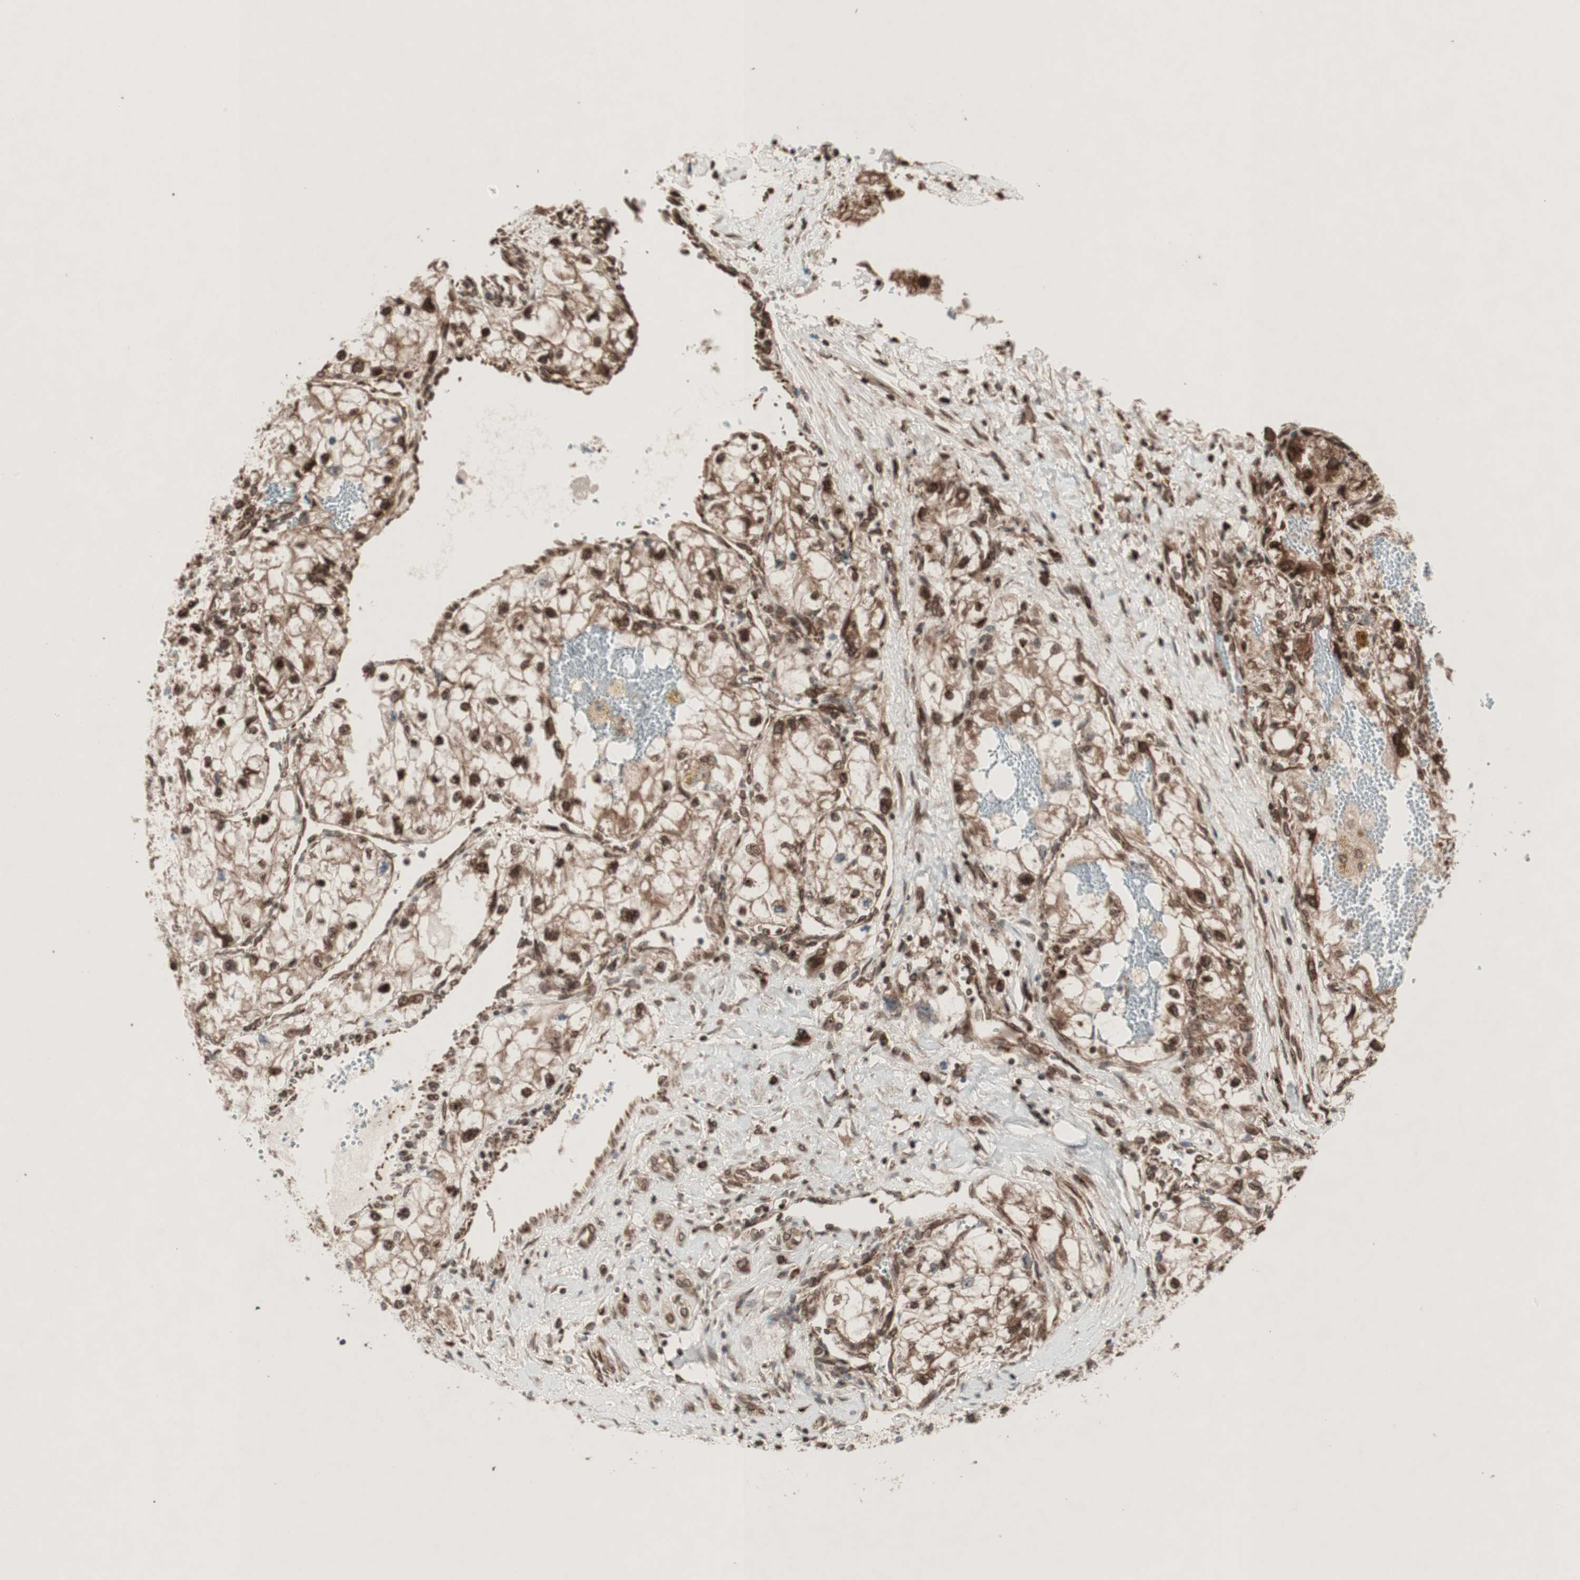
{"staining": {"intensity": "strong", "quantity": ">75%", "location": "cytoplasmic/membranous,nuclear"}, "tissue": "renal cancer", "cell_type": "Tumor cells", "image_type": "cancer", "snomed": [{"axis": "morphology", "description": "Adenocarcinoma, NOS"}, {"axis": "topography", "description": "Kidney"}], "caption": "The immunohistochemical stain labels strong cytoplasmic/membranous and nuclear positivity in tumor cells of renal adenocarcinoma tissue.", "gene": "NUP62", "patient": {"sex": "female", "age": 70}}